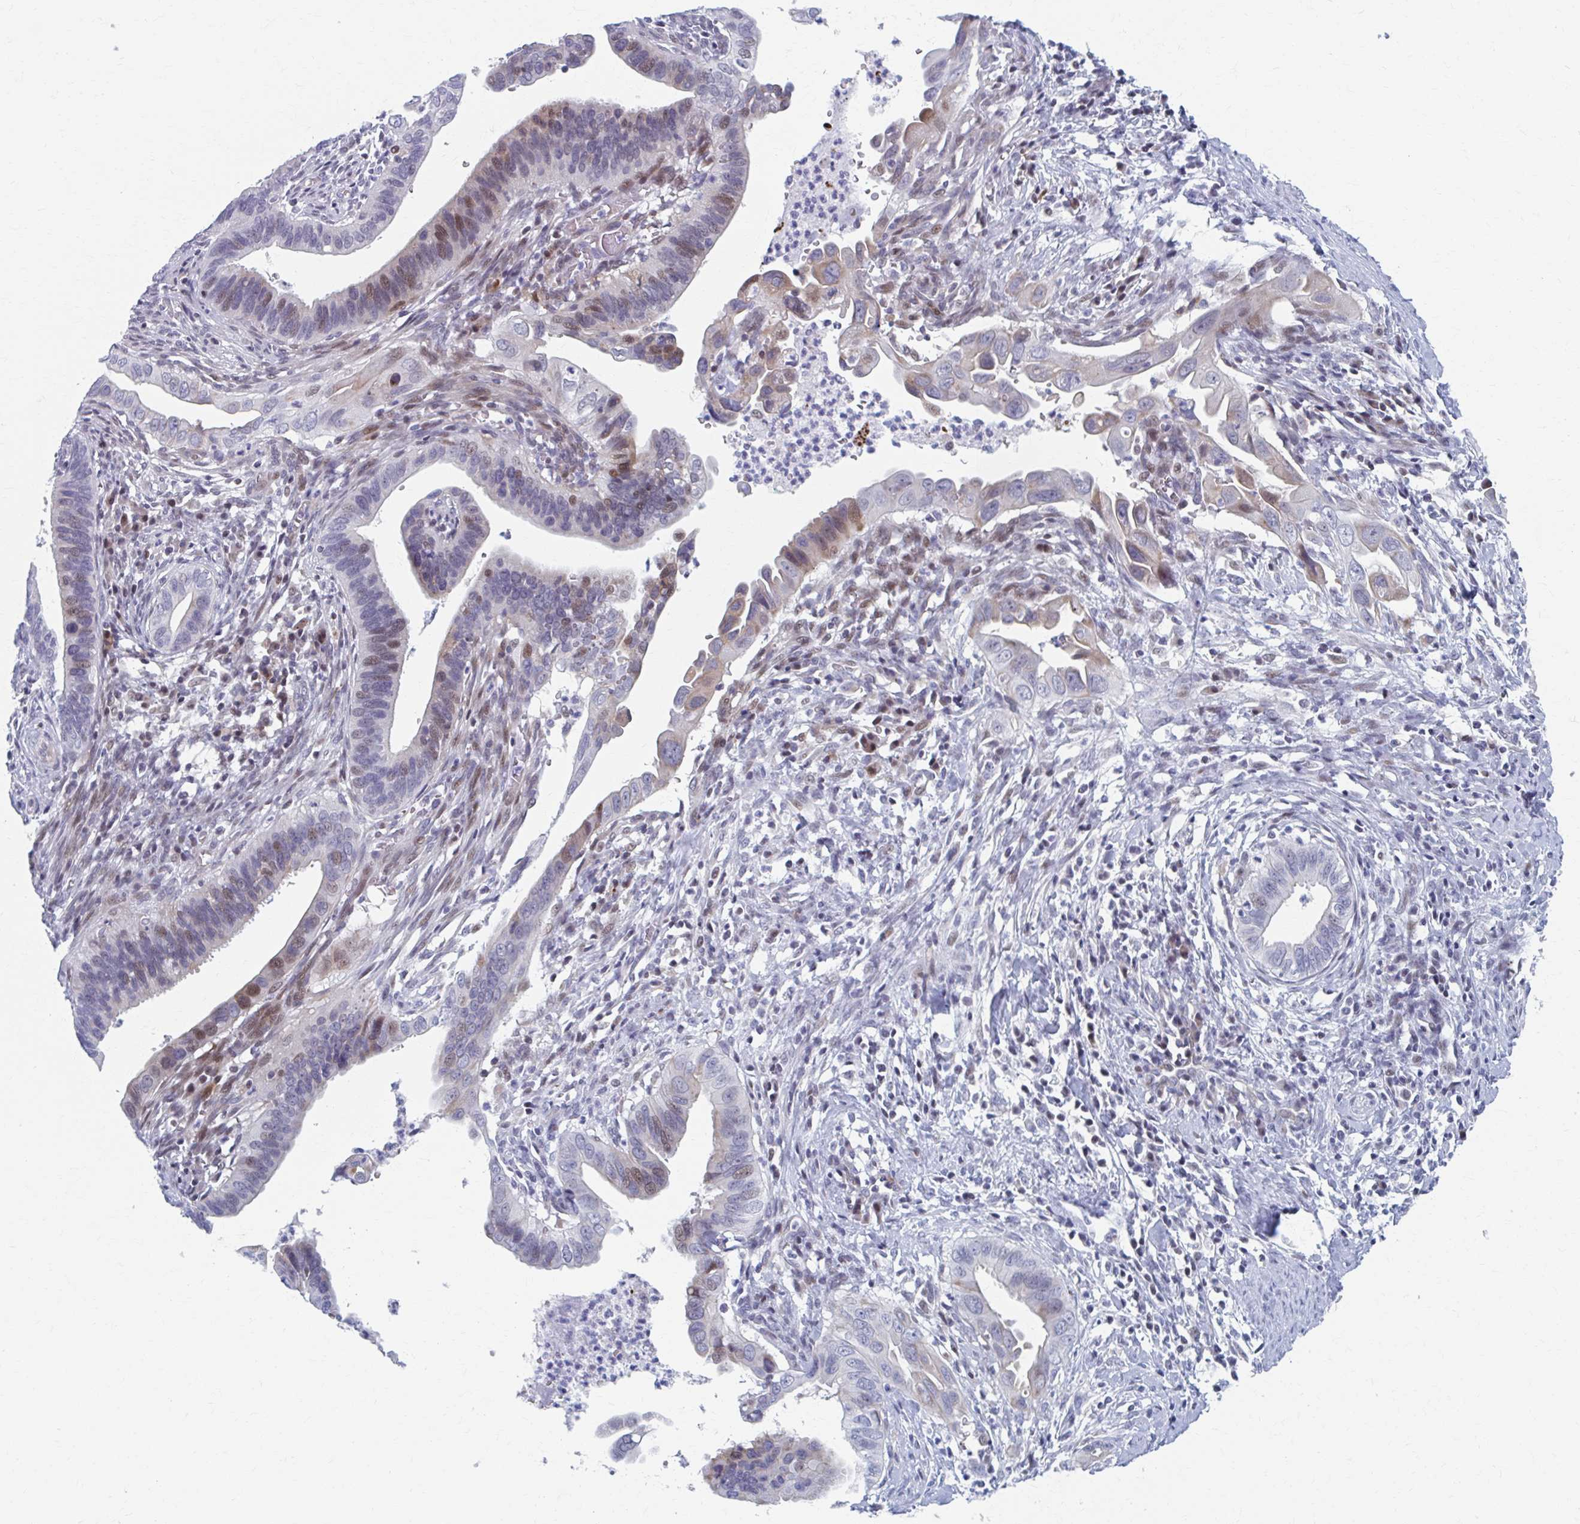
{"staining": {"intensity": "moderate", "quantity": "<25%", "location": "cytoplasmic/membranous,nuclear"}, "tissue": "cervical cancer", "cell_type": "Tumor cells", "image_type": "cancer", "snomed": [{"axis": "morphology", "description": "Adenocarcinoma, NOS"}, {"axis": "topography", "description": "Cervix"}], "caption": "Immunohistochemistry (IHC) photomicrograph of neoplastic tissue: human cervical cancer stained using IHC demonstrates low levels of moderate protein expression localized specifically in the cytoplasmic/membranous and nuclear of tumor cells, appearing as a cytoplasmic/membranous and nuclear brown color.", "gene": "ABHD16B", "patient": {"sex": "female", "age": 42}}